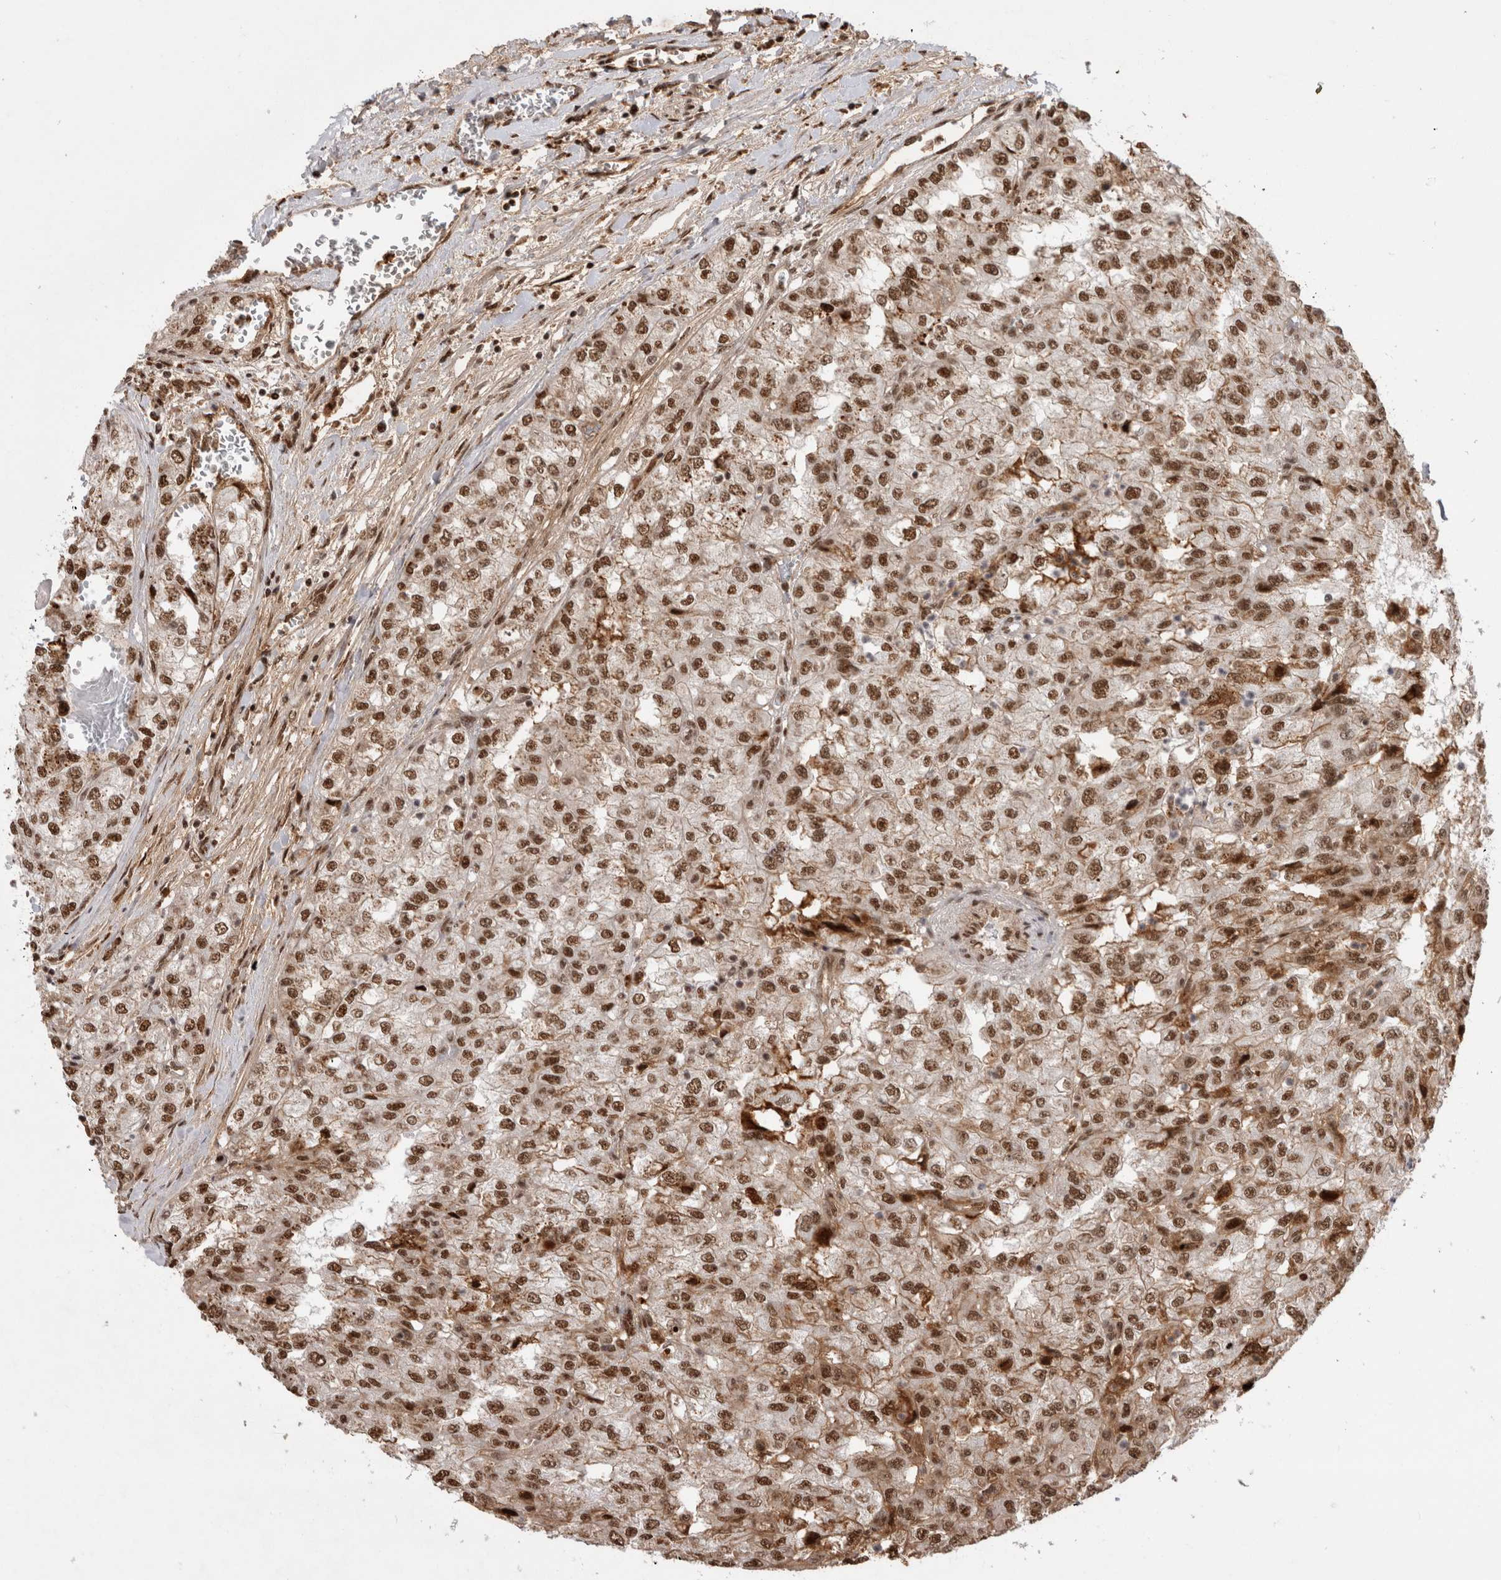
{"staining": {"intensity": "moderate", "quantity": ">75%", "location": "nuclear"}, "tissue": "renal cancer", "cell_type": "Tumor cells", "image_type": "cancer", "snomed": [{"axis": "morphology", "description": "Adenocarcinoma, NOS"}, {"axis": "topography", "description": "Kidney"}], "caption": "Renal adenocarcinoma tissue reveals moderate nuclear expression in about >75% of tumor cells, visualized by immunohistochemistry.", "gene": "EYA2", "patient": {"sex": "female", "age": 54}}